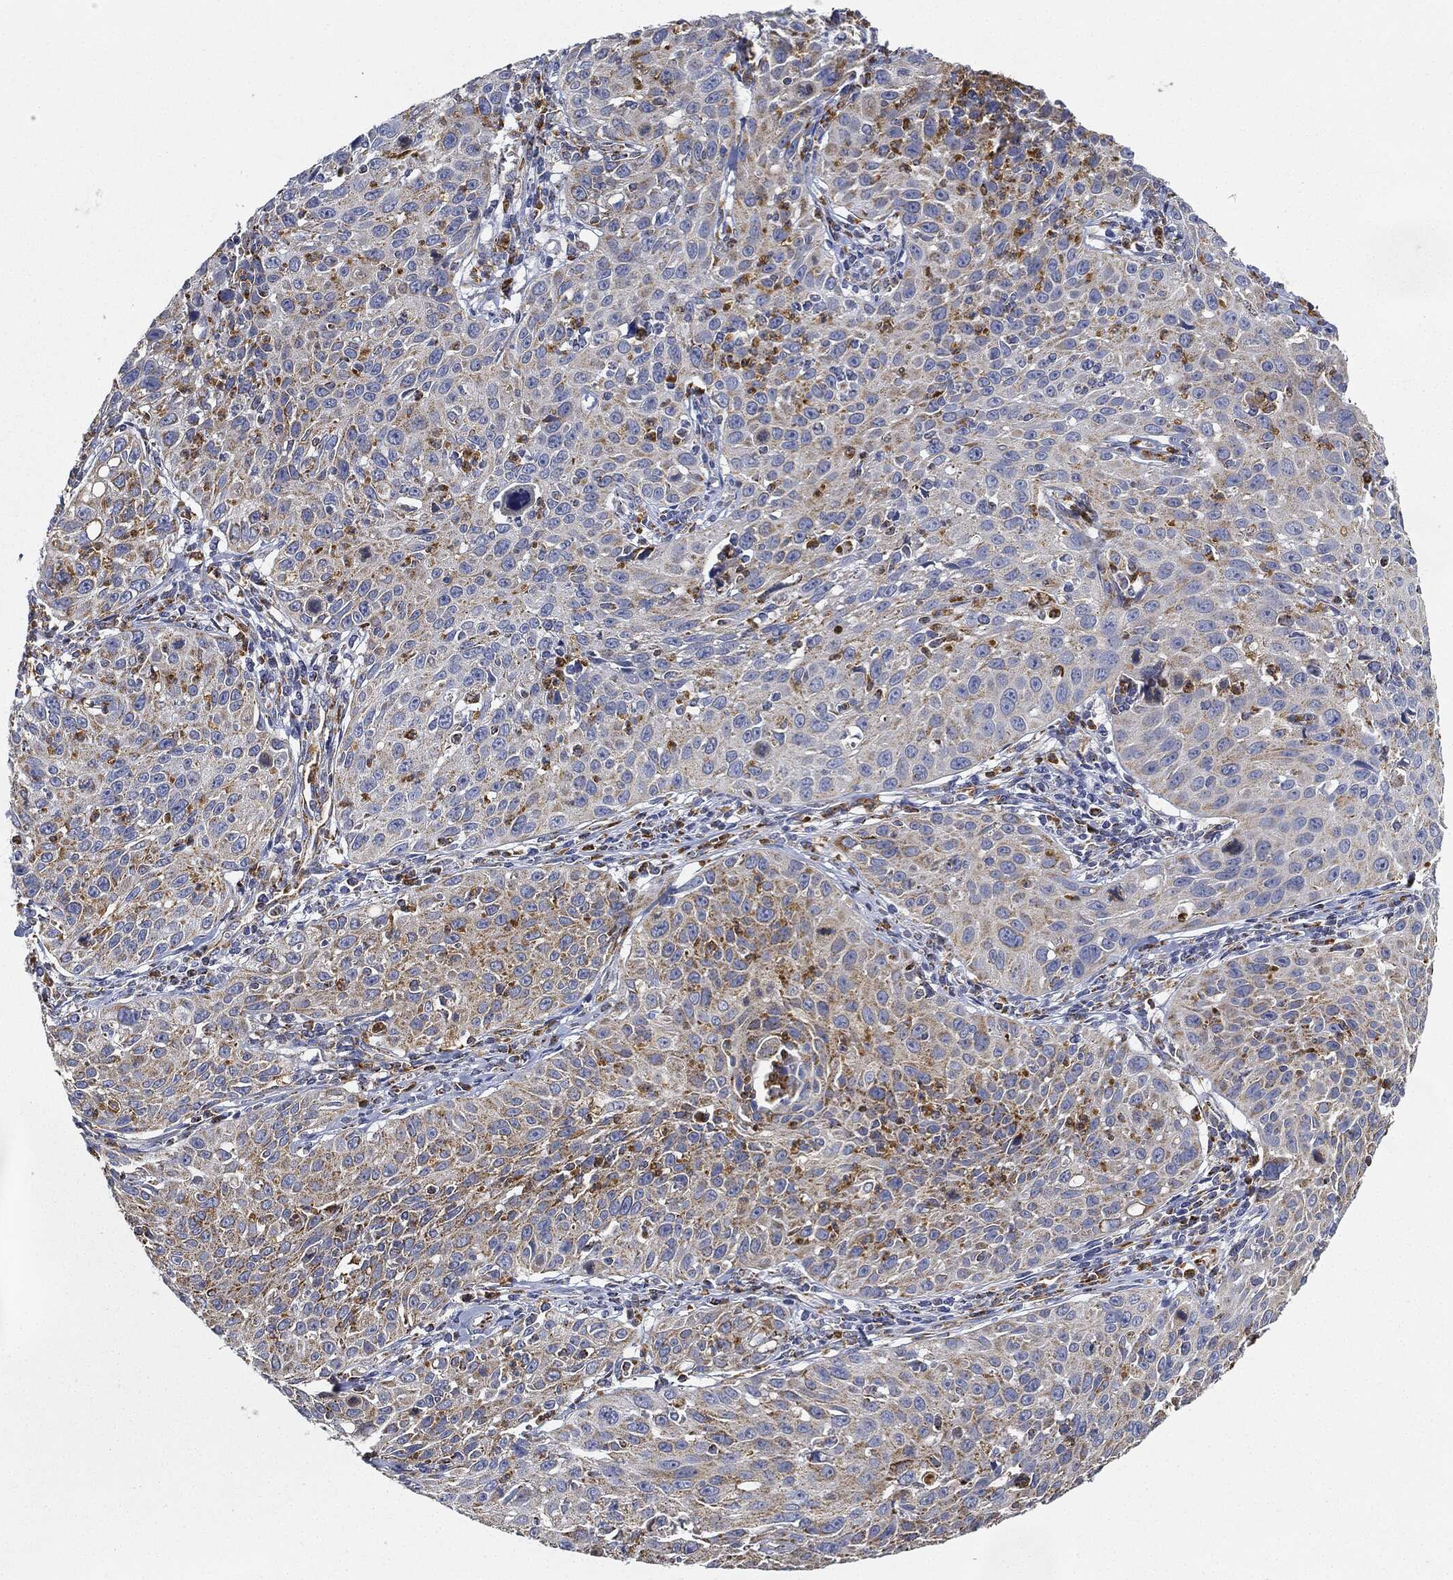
{"staining": {"intensity": "moderate", "quantity": "<25%", "location": "cytoplasmic/membranous"}, "tissue": "cervical cancer", "cell_type": "Tumor cells", "image_type": "cancer", "snomed": [{"axis": "morphology", "description": "Squamous cell carcinoma, NOS"}, {"axis": "topography", "description": "Cervix"}], "caption": "Tumor cells exhibit low levels of moderate cytoplasmic/membranous staining in approximately <25% of cells in human cervical squamous cell carcinoma.", "gene": "CAPN15", "patient": {"sex": "female", "age": 26}}